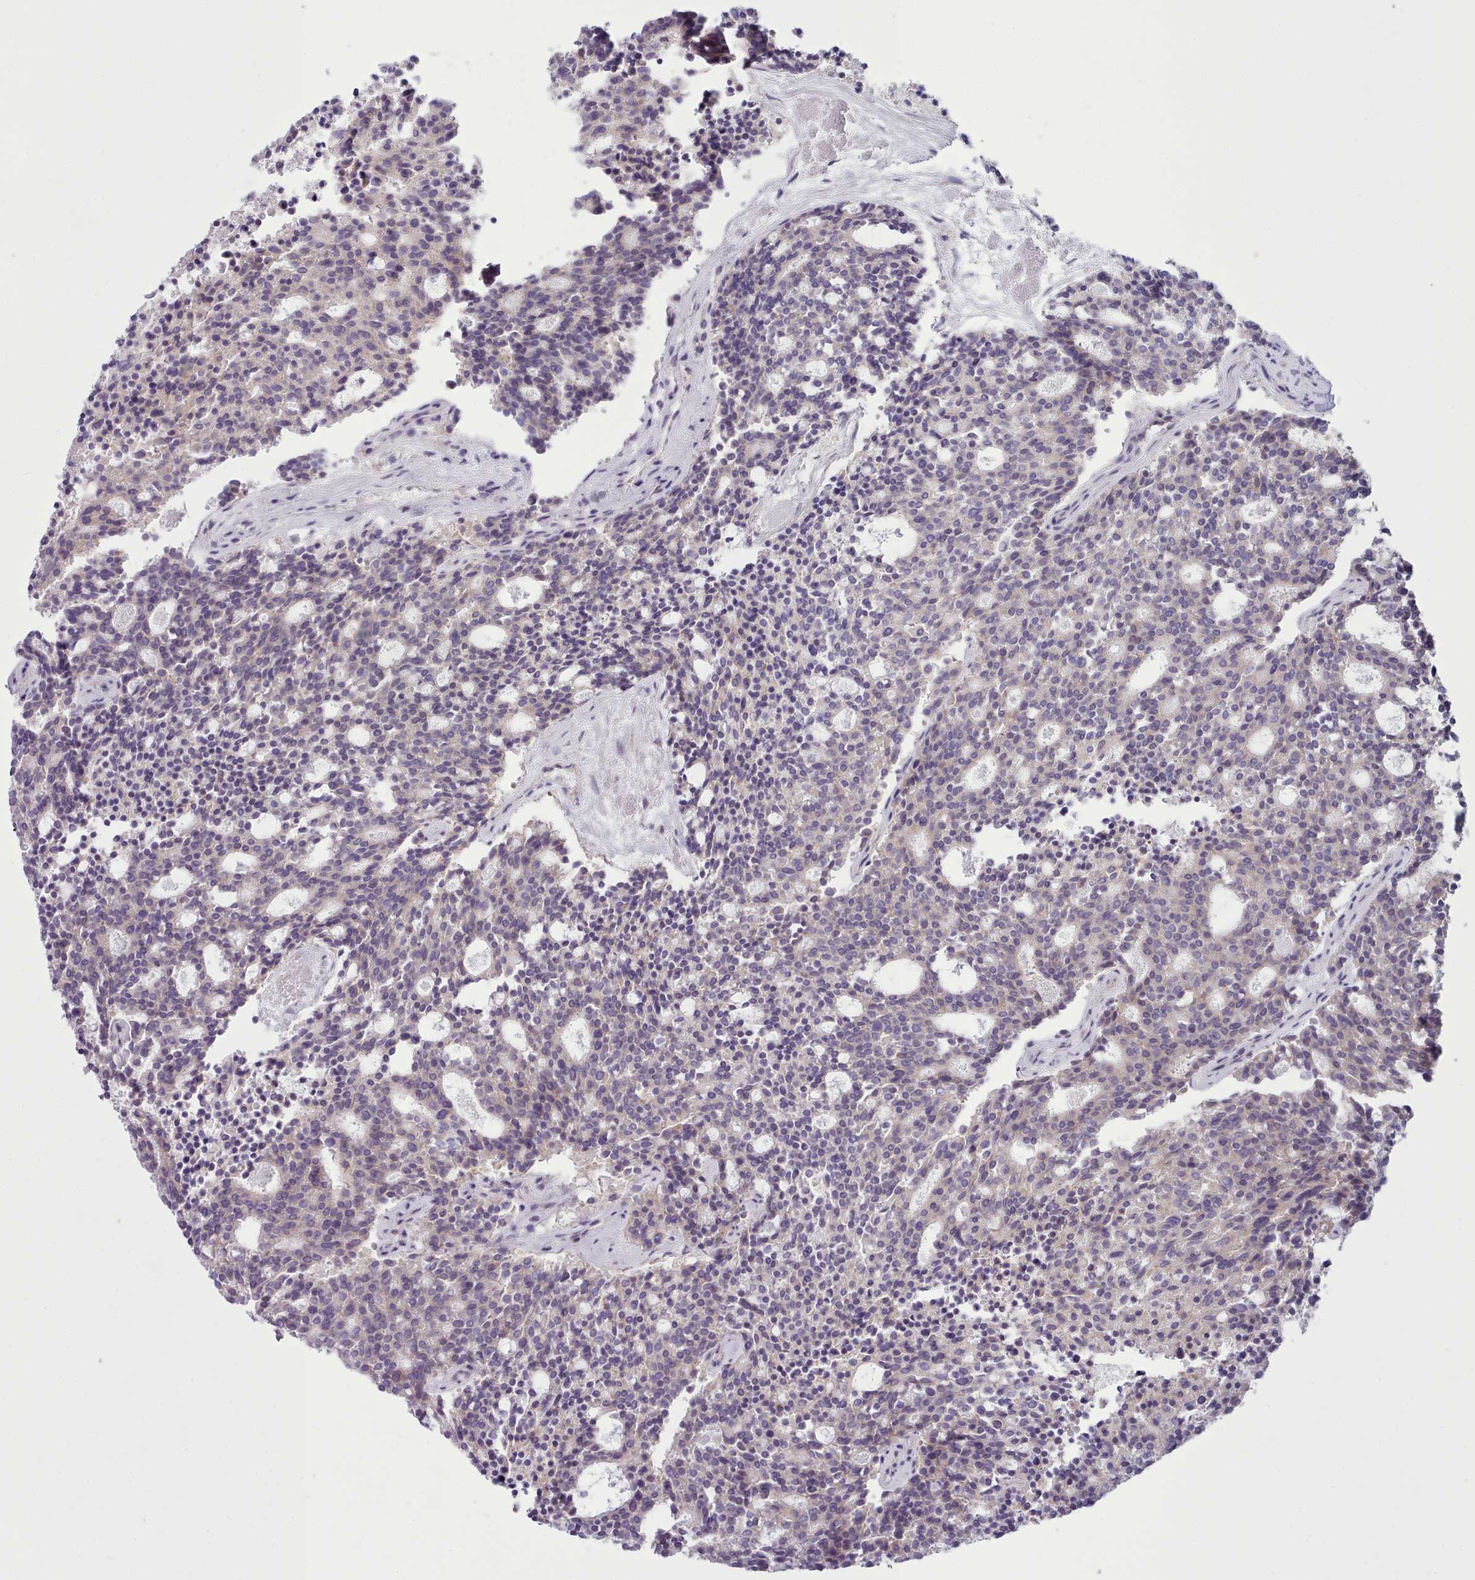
{"staining": {"intensity": "negative", "quantity": "none", "location": "none"}, "tissue": "carcinoid", "cell_type": "Tumor cells", "image_type": "cancer", "snomed": [{"axis": "morphology", "description": "Carcinoid, malignant, NOS"}, {"axis": "topography", "description": "Pancreas"}], "caption": "Immunohistochemical staining of carcinoid (malignant) demonstrates no significant positivity in tumor cells.", "gene": "MYRFL", "patient": {"sex": "female", "age": 54}}